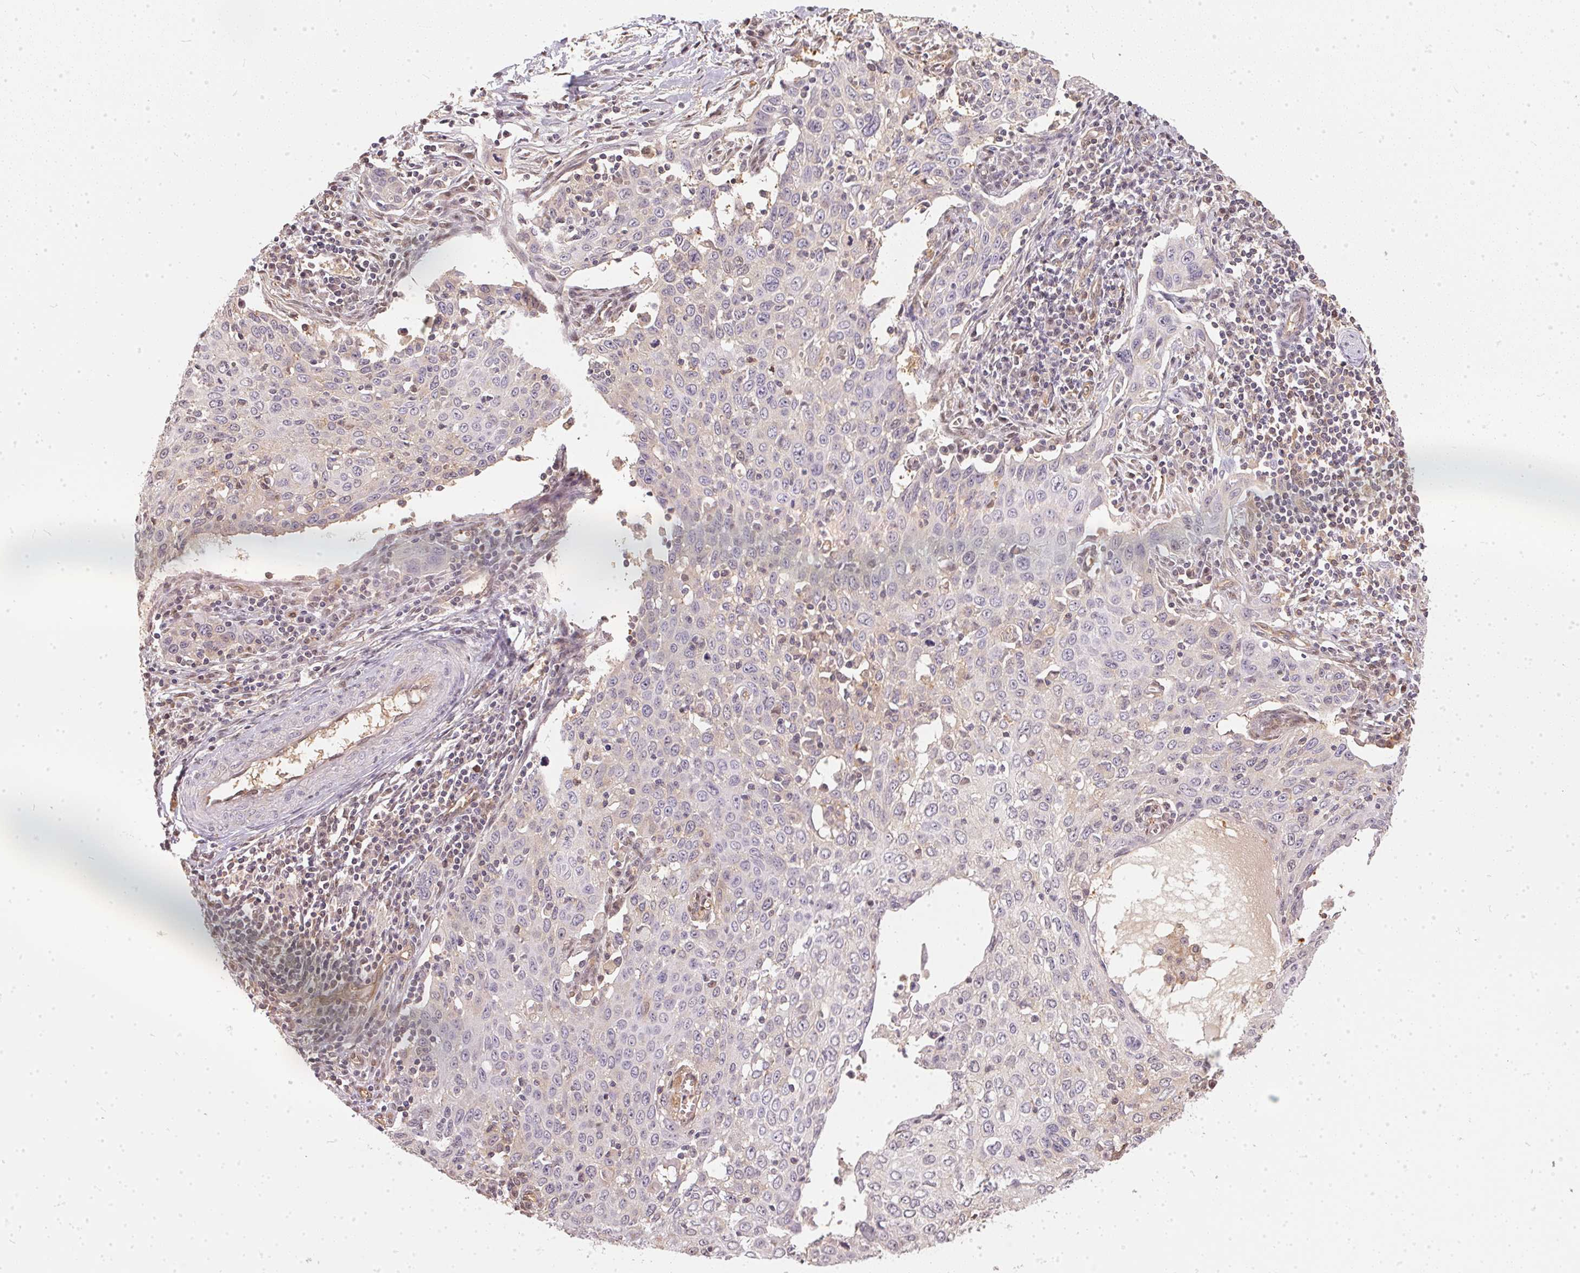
{"staining": {"intensity": "negative", "quantity": "none", "location": "none"}, "tissue": "cervical cancer", "cell_type": "Tumor cells", "image_type": "cancer", "snomed": [{"axis": "morphology", "description": "Squamous cell carcinoma, NOS"}, {"axis": "topography", "description": "Cervix"}], "caption": "DAB immunohistochemical staining of squamous cell carcinoma (cervical) demonstrates no significant positivity in tumor cells. (DAB immunohistochemistry visualized using brightfield microscopy, high magnification).", "gene": "BLMH", "patient": {"sex": "female", "age": 38}}